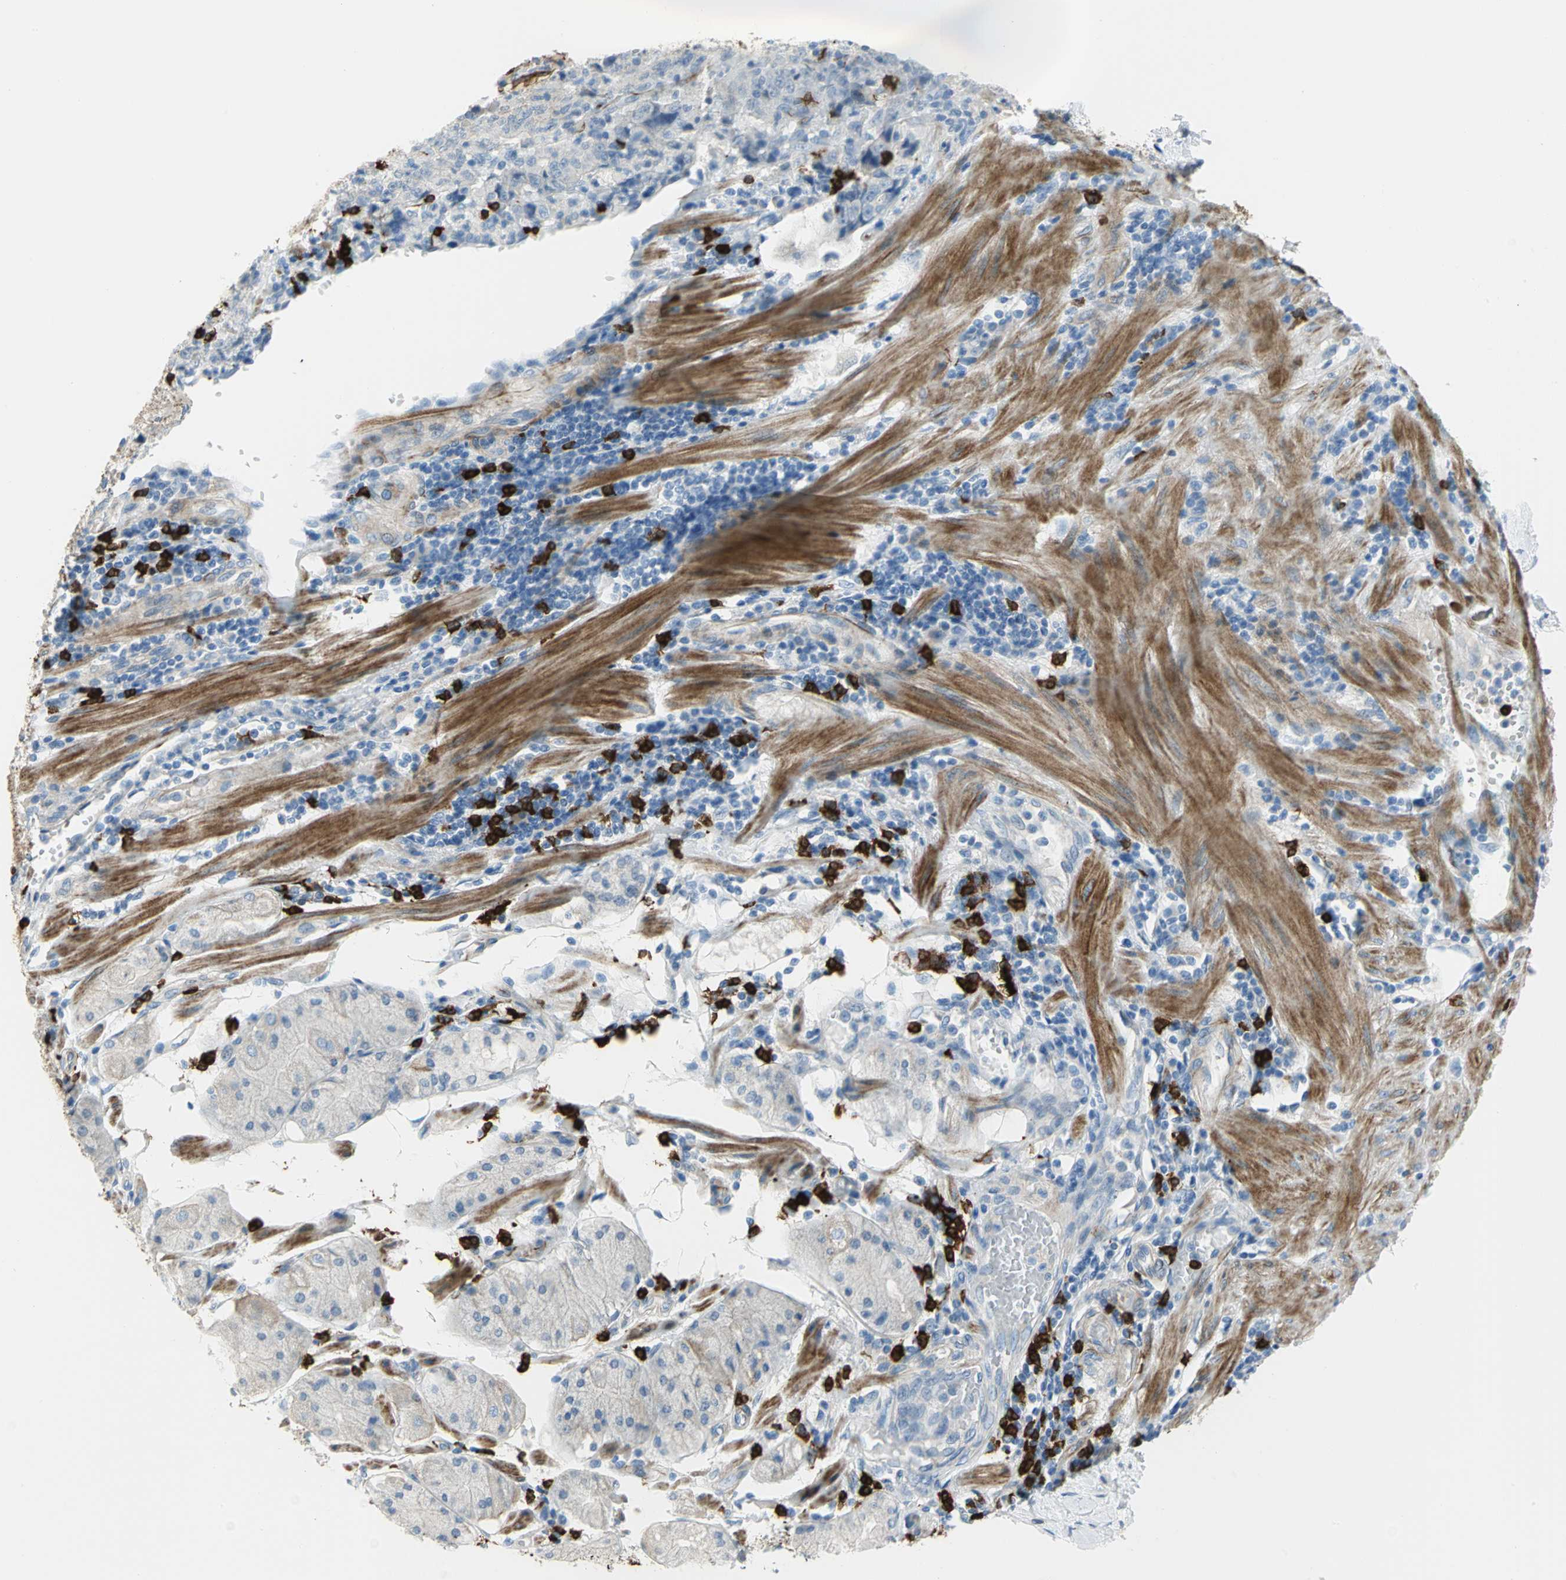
{"staining": {"intensity": "negative", "quantity": "none", "location": "none"}, "tissue": "stomach cancer", "cell_type": "Tumor cells", "image_type": "cancer", "snomed": [{"axis": "morphology", "description": "Normal tissue, NOS"}, {"axis": "morphology", "description": "Adenocarcinoma, NOS"}, {"axis": "topography", "description": "Stomach, upper"}, {"axis": "topography", "description": "Stomach"}], "caption": "An immunohistochemistry micrograph of stomach cancer is shown. There is no staining in tumor cells of stomach cancer.", "gene": "ALOX15", "patient": {"sex": "male", "age": 59}}